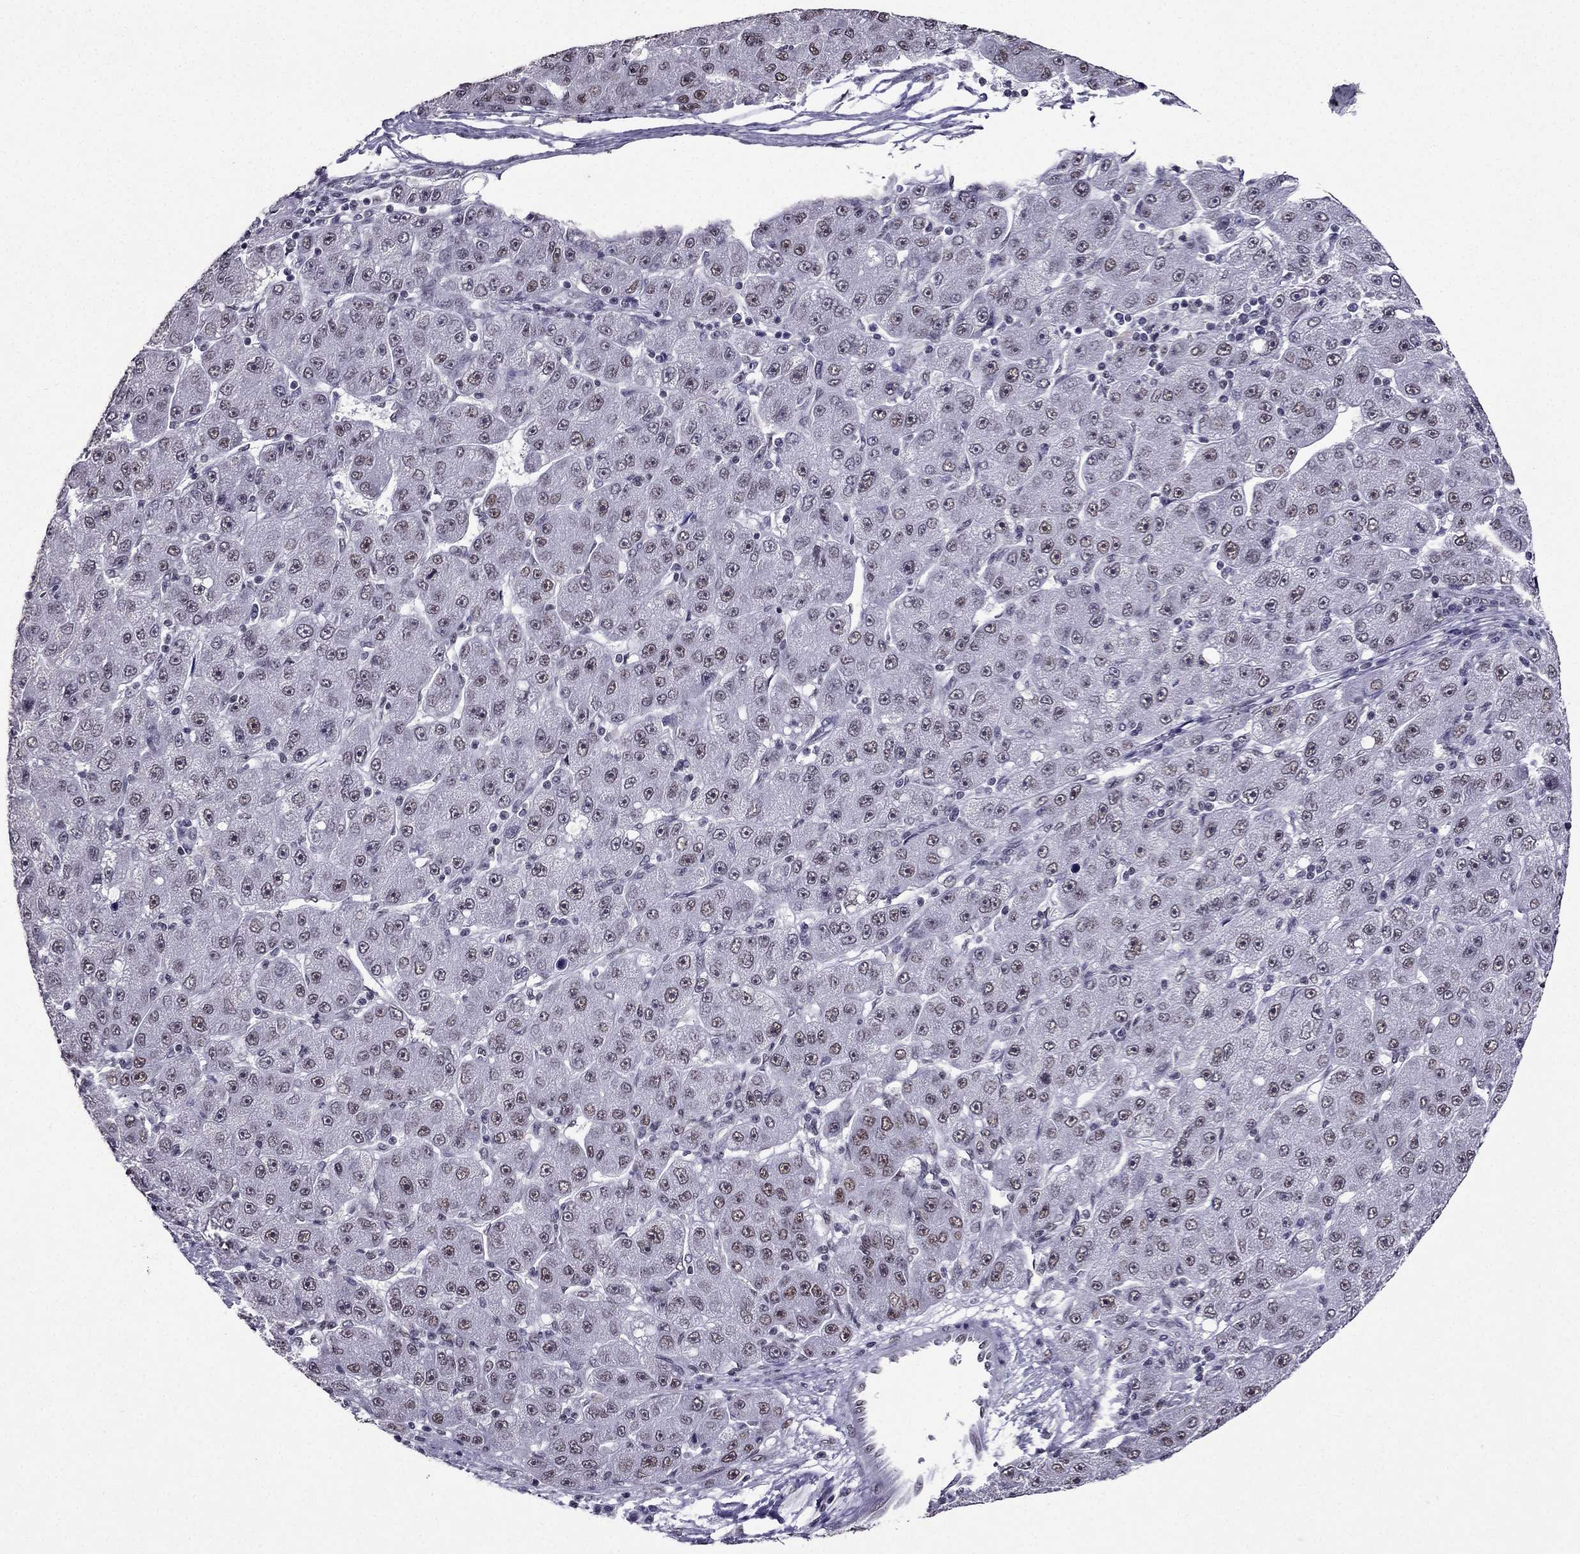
{"staining": {"intensity": "moderate", "quantity": "<25%", "location": "nuclear"}, "tissue": "liver cancer", "cell_type": "Tumor cells", "image_type": "cancer", "snomed": [{"axis": "morphology", "description": "Carcinoma, Hepatocellular, NOS"}, {"axis": "topography", "description": "Liver"}], "caption": "Immunohistochemical staining of liver cancer displays low levels of moderate nuclear expression in approximately <25% of tumor cells. (DAB (3,3'-diaminobenzidine) IHC with brightfield microscopy, high magnification).", "gene": "ZNF420", "patient": {"sex": "male", "age": 67}}